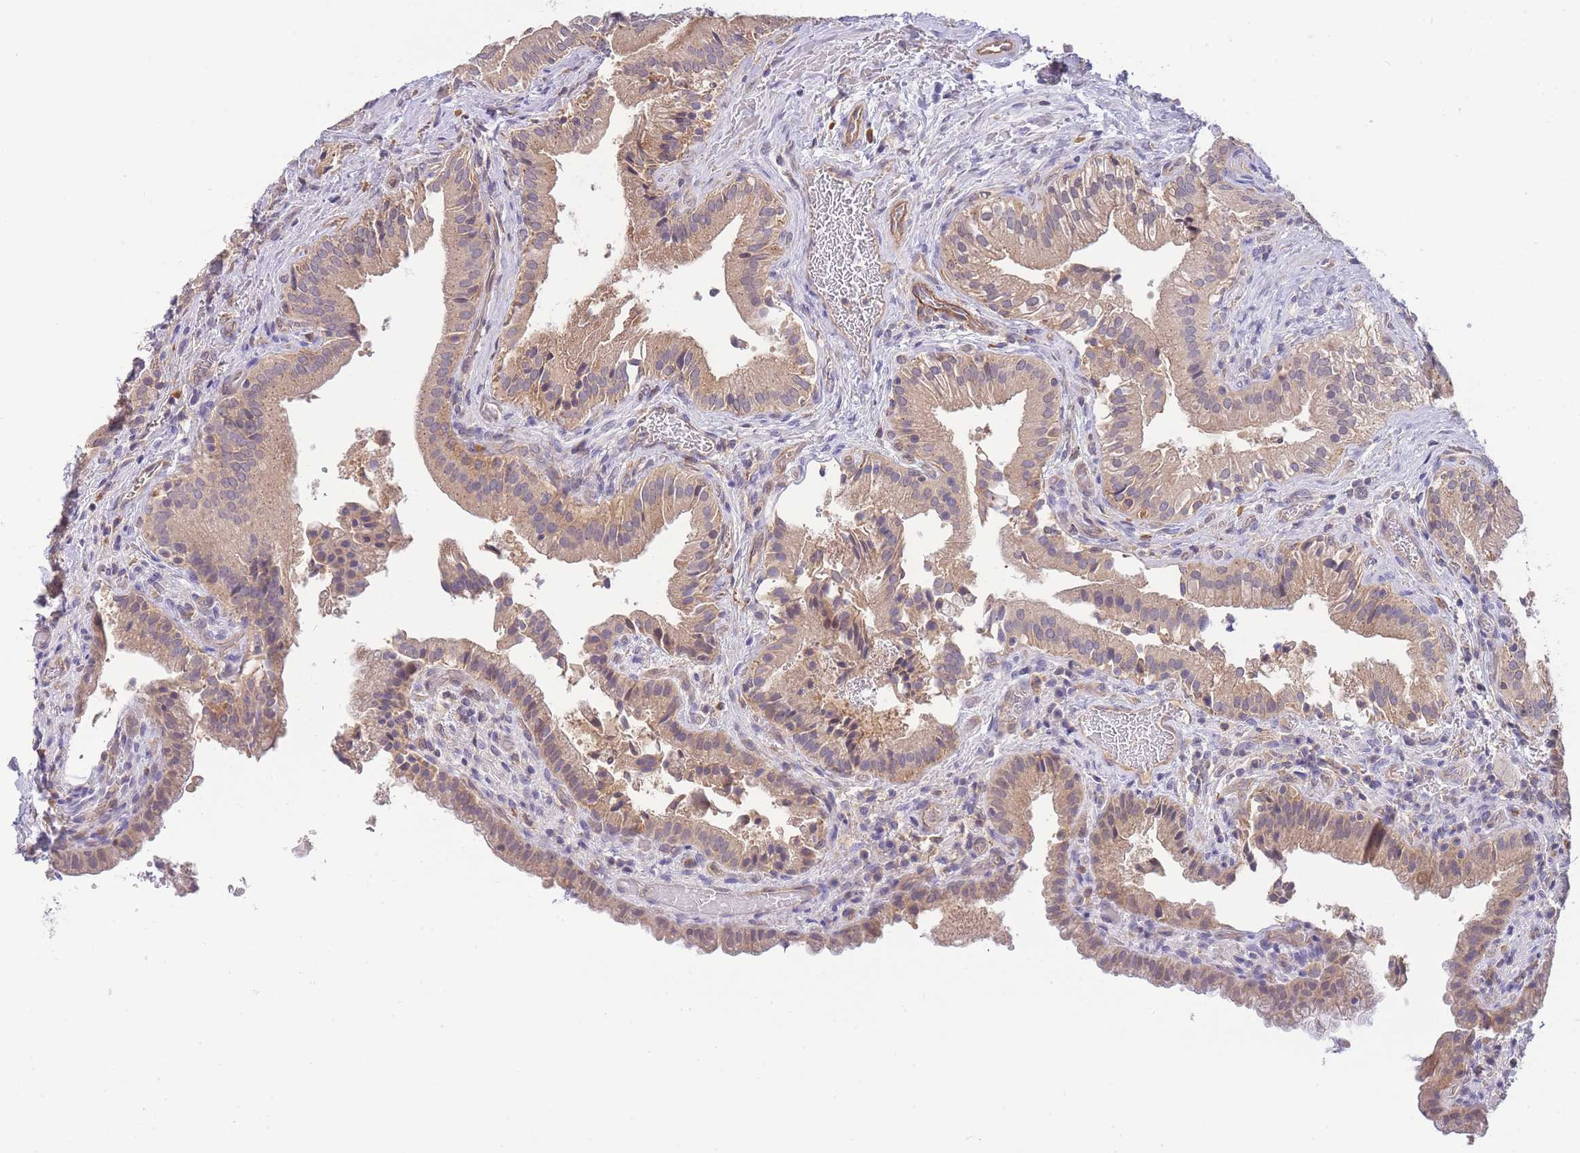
{"staining": {"intensity": "weak", "quantity": ">75%", "location": "cytoplasmic/membranous"}, "tissue": "gallbladder", "cell_type": "Glandular cells", "image_type": "normal", "snomed": [{"axis": "morphology", "description": "Normal tissue, NOS"}, {"axis": "topography", "description": "Gallbladder"}], "caption": "Protein analysis of unremarkable gallbladder displays weak cytoplasmic/membranous expression in about >75% of glandular cells. (DAB IHC, brown staining for protein, blue staining for nuclei).", "gene": "NDUFAF5", "patient": {"sex": "male", "age": 24}}